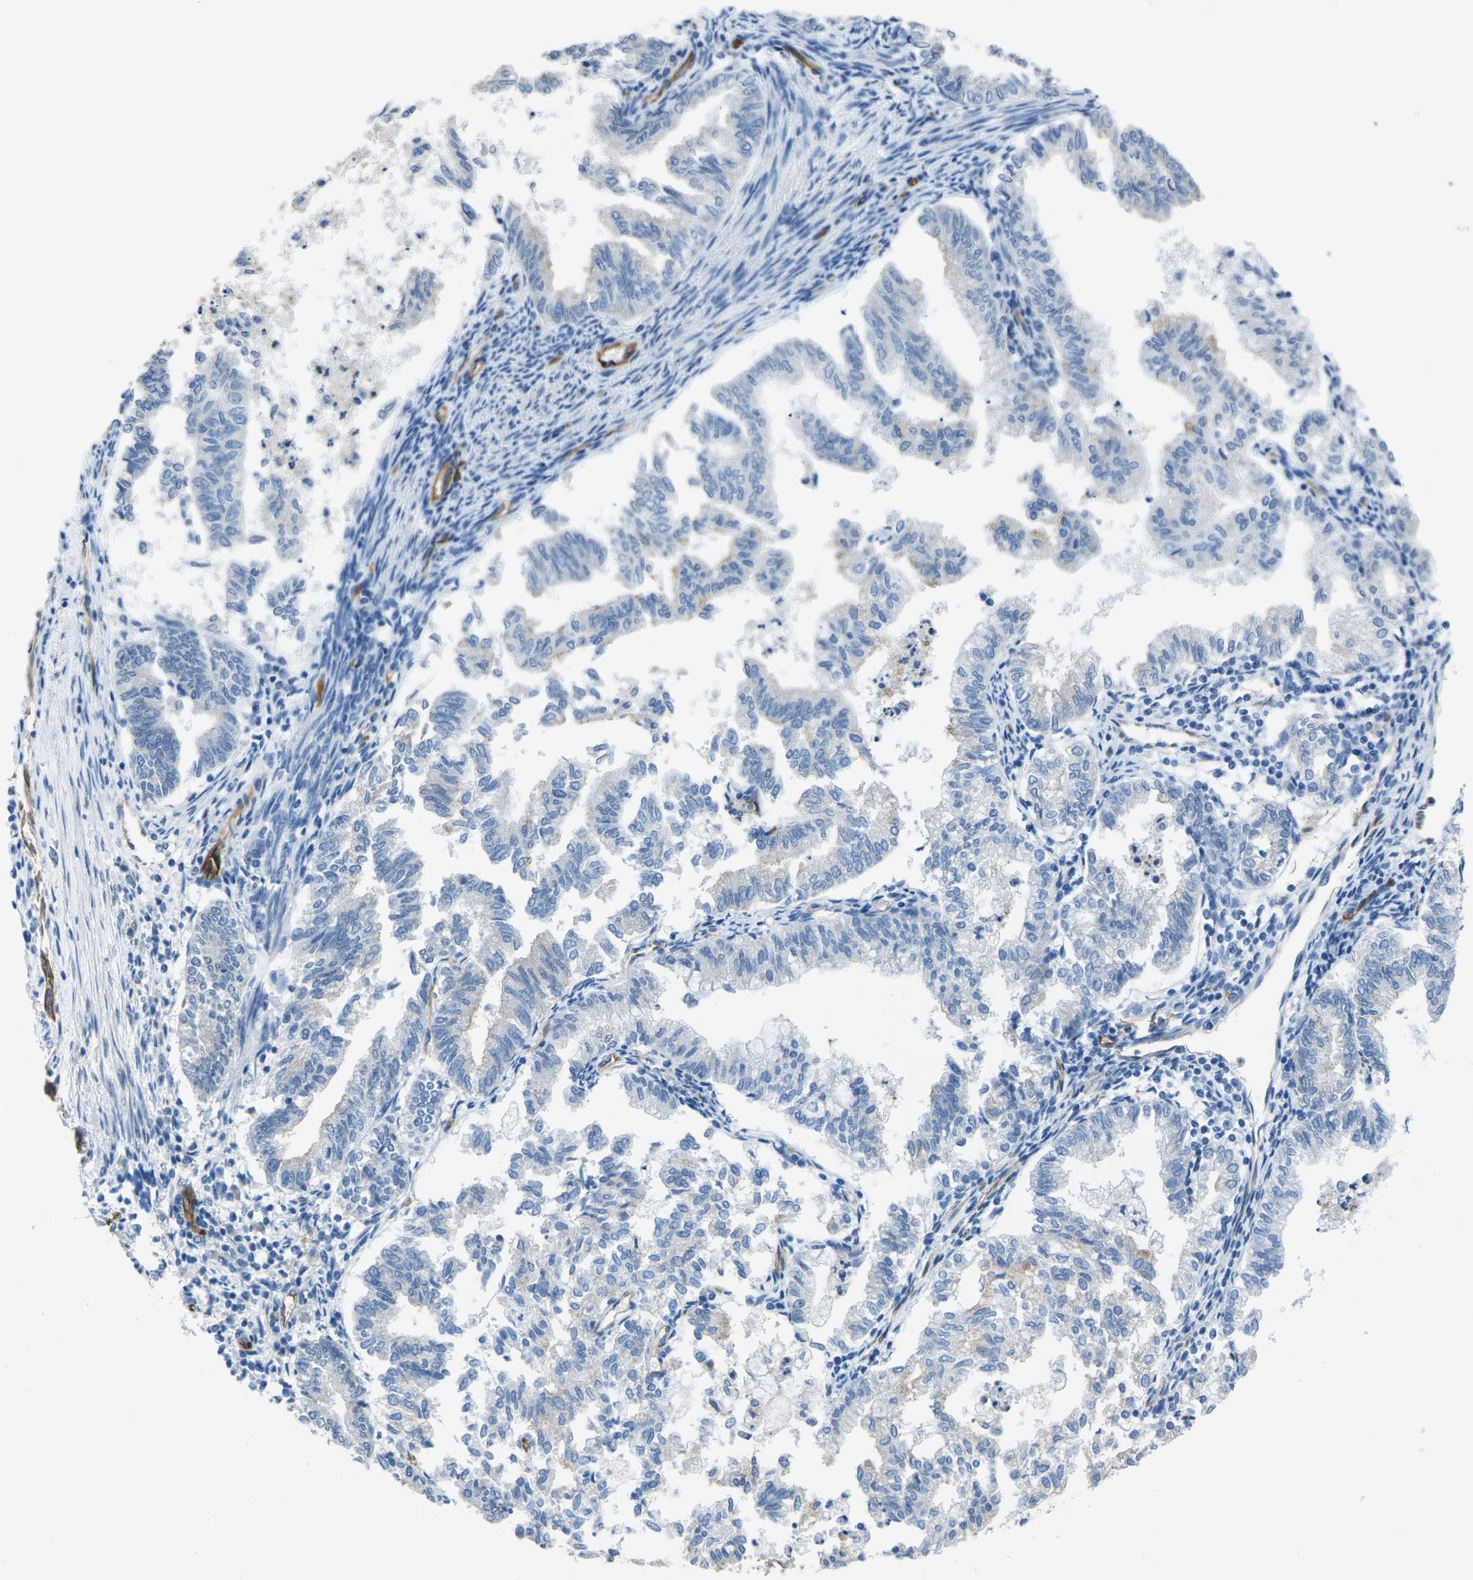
{"staining": {"intensity": "negative", "quantity": "none", "location": "none"}, "tissue": "endometrial cancer", "cell_type": "Tumor cells", "image_type": "cancer", "snomed": [{"axis": "morphology", "description": "Necrosis, NOS"}, {"axis": "morphology", "description": "Adenocarcinoma, NOS"}, {"axis": "topography", "description": "Endometrium"}], "caption": "This is a image of immunohistochemistry staining of endometrial cancer (adenocarcinoma), which shows no staining in tumor cells.", "gene": "HSPA12B", "patient": {"sex": "female", "age": 79}}